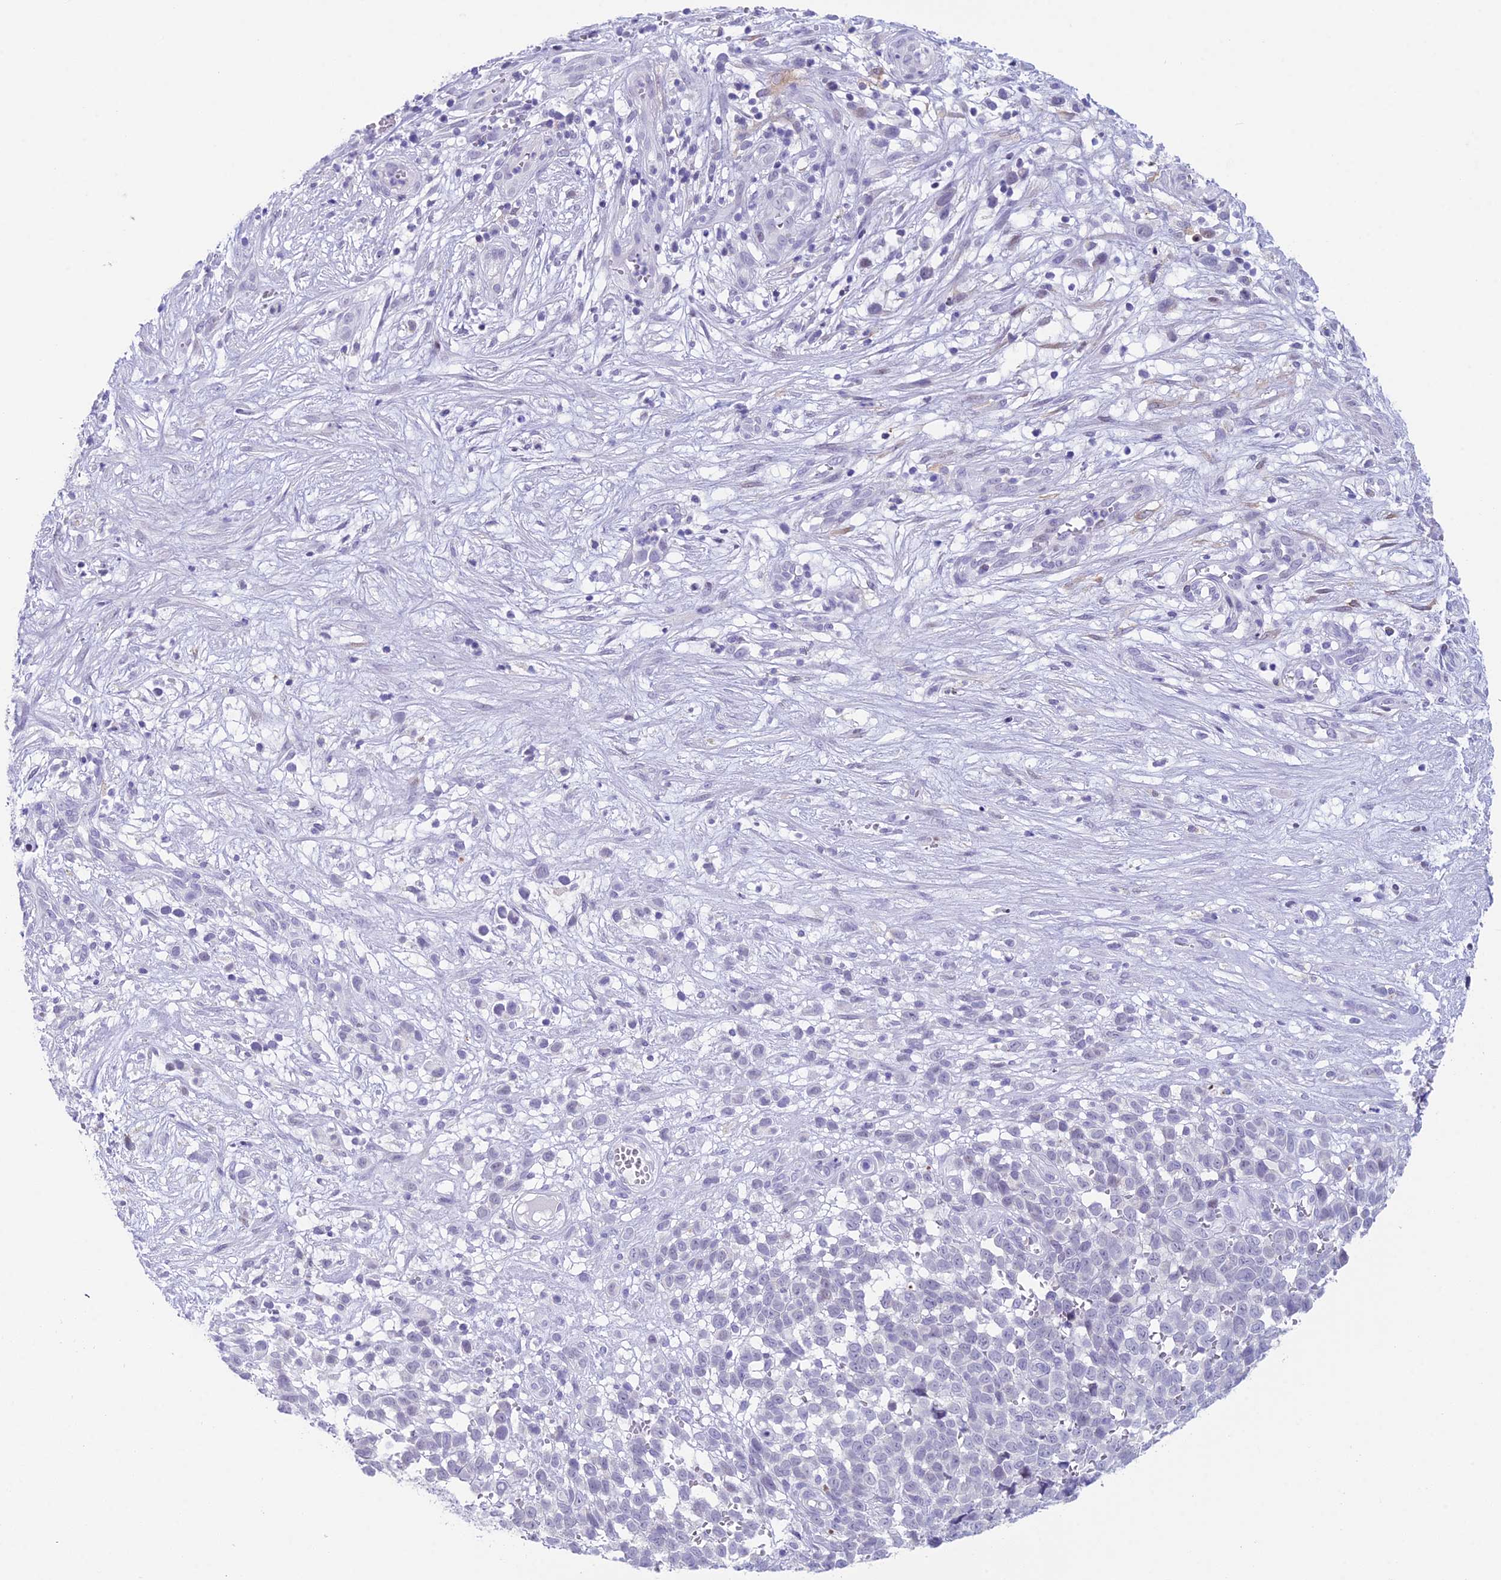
{"staining": {"intensity": "negative", "quantity": "none", "location": "none"}, "tissue": "melanoma", "cell_type": "Tumor cells", "image_type": "cancer", "snomed": [{"axis": "morphology", "description": "Malignant melanoma, NOS"}, {"axis": "topography", "description": "Nose, NOS"}], "caption": "Immunohistochemistry of human malignant melanoma reveals no positivity in tumor cells.", "gene": "CC2D2A", "patient": {"sex": "female", "age": 48}}